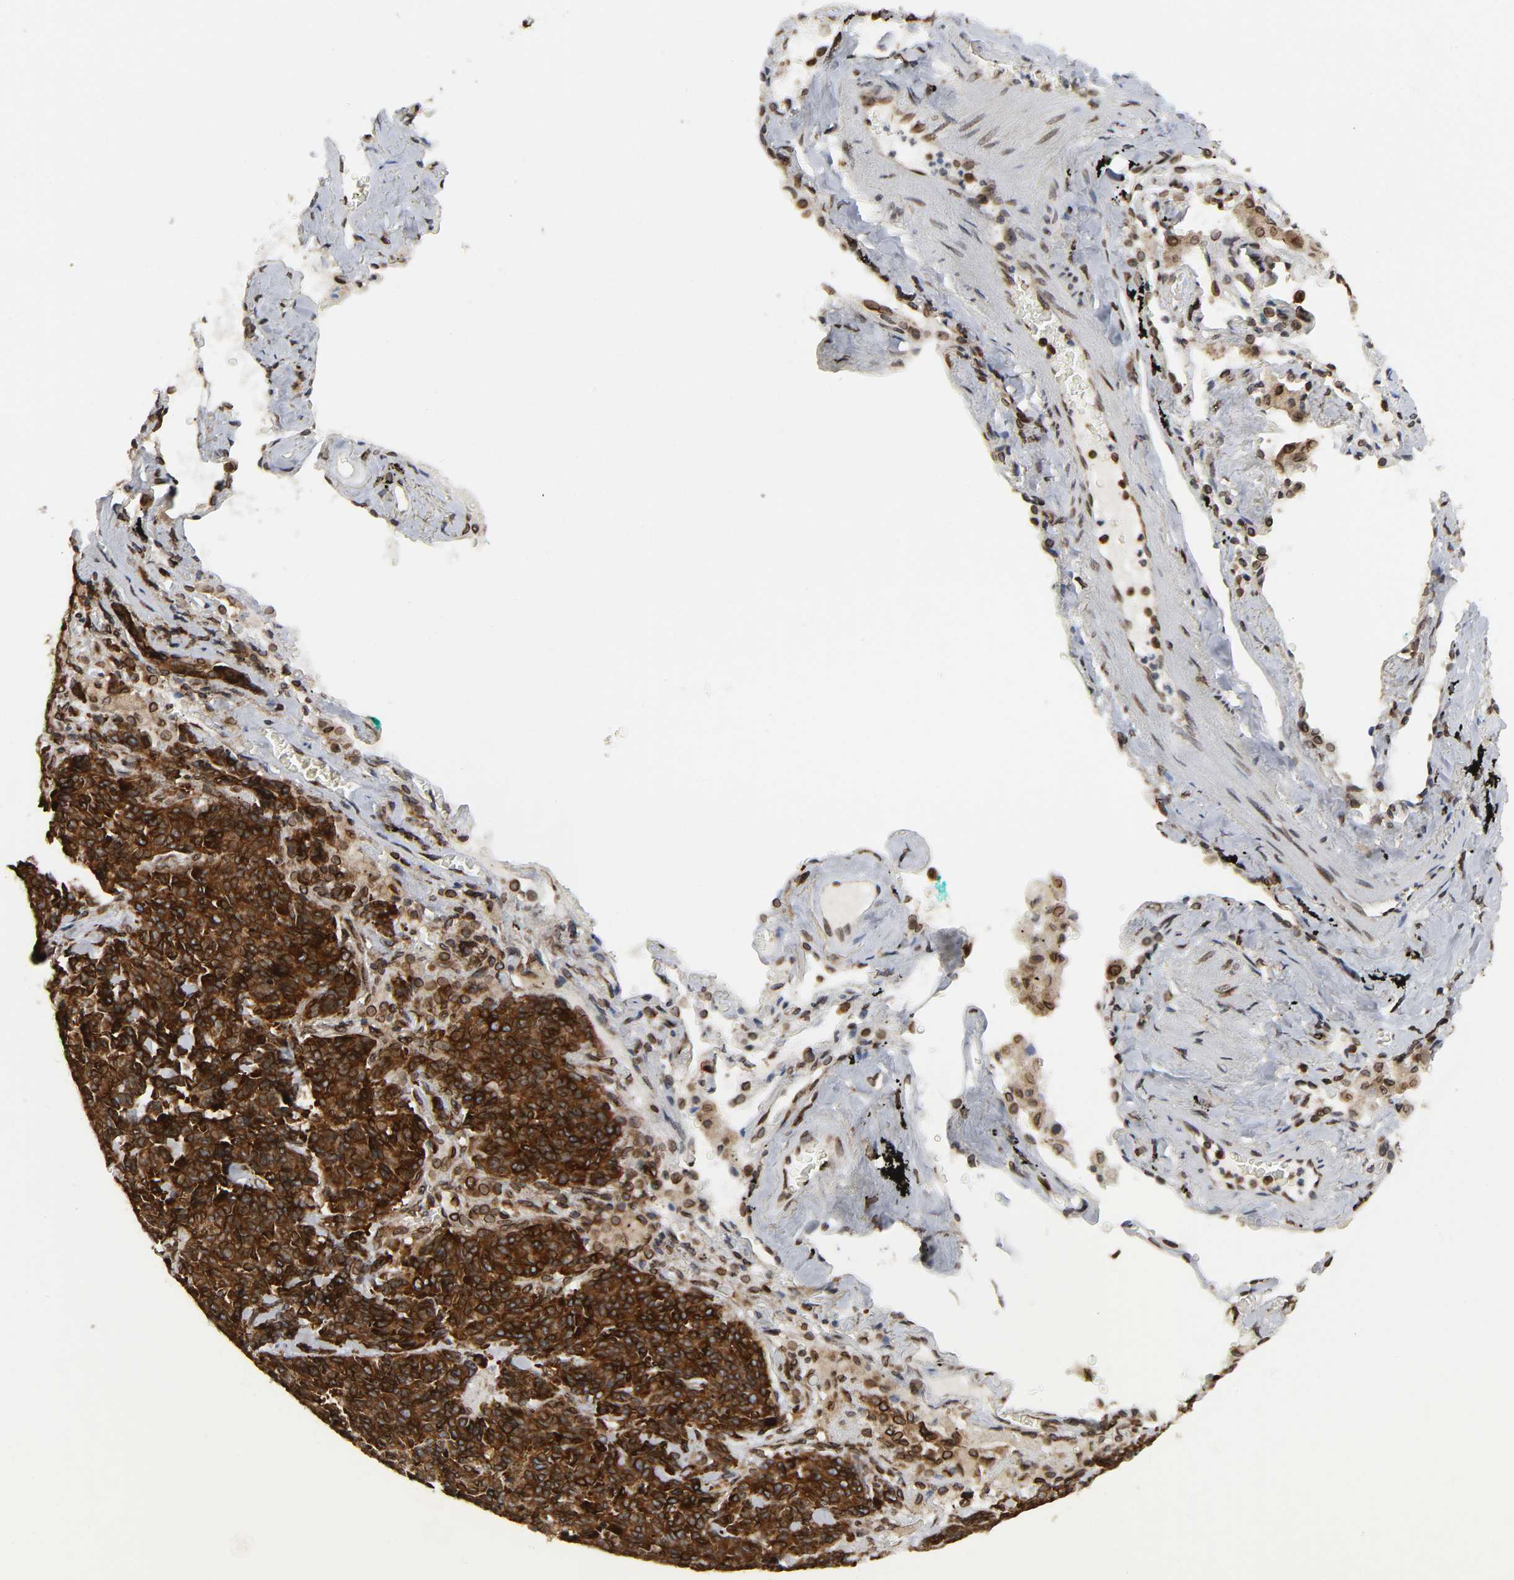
{"staining": {"intensity": "strong", "quantity": ">75%", "location": "cytoplasmic/membranous,nuclear"}, "tissue": "lung cancer", "cell_type": "Tumor cells", "image_type": "cancer", "snomed": [{"axis": "morphology", "description": "Neoplasm, malignant, NOS"}, {"axis": "topography", "description": "Lung"}], "caption": "High-magnification brightfield microscopy of malignant neoplasm (lung) stained with DAB (3,3'-diaminobenzidine) (brown) and counterstained with hematoxylin (blue). tumor cells exhibit strong cytoplasmic/membranous and nuclear positivity is appreciated in about>75% of cells.", "gene": "RANGAP1", "patient": {"sex": "female", "age": 58}}